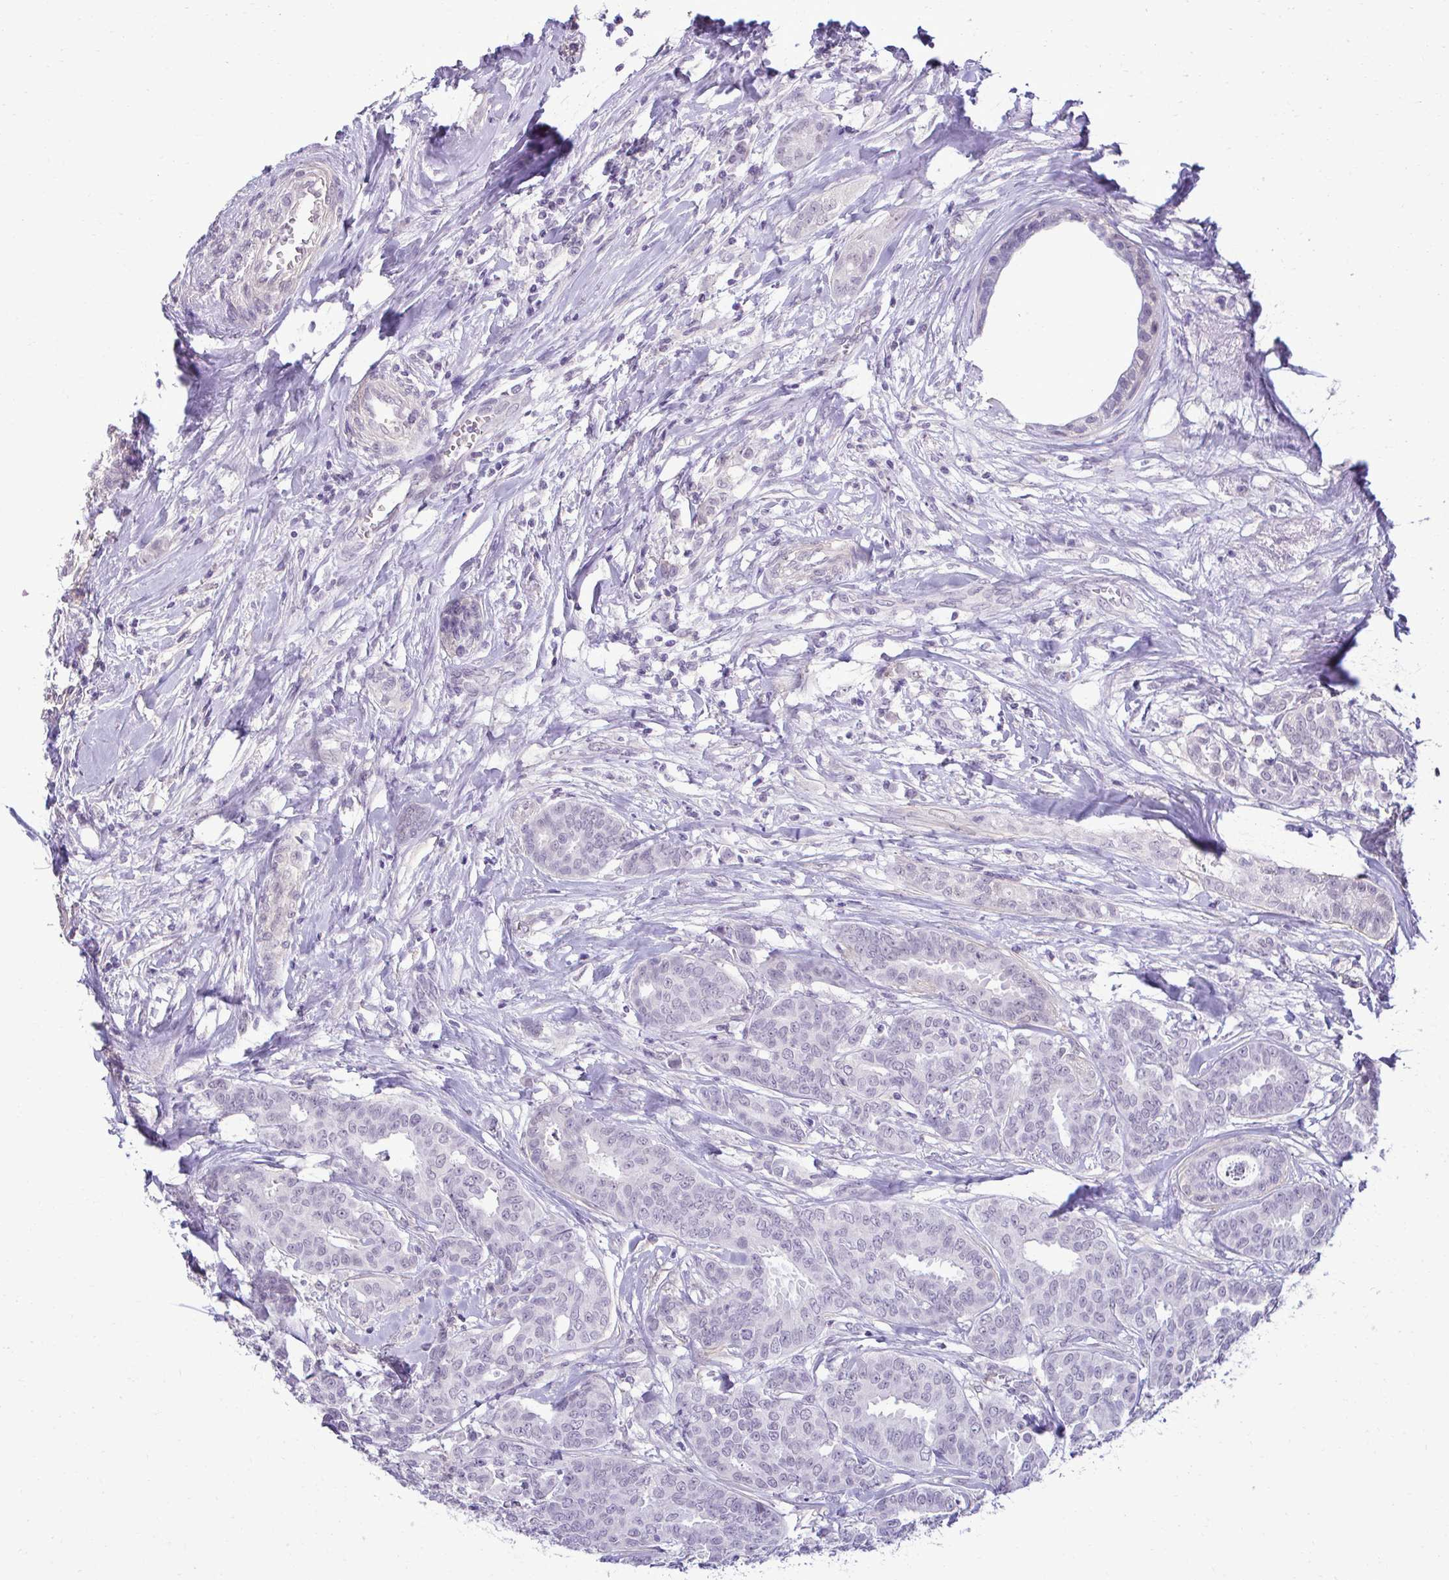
{"staining": {"intensity": "negative", "quantity": "none", "location": "none"}, "tissue": "breast cancer", "cell_type": "Tumor cells", "image_type": "cancer", "snomed": [{"axis": "morphology", "description": "Duct carcinoma"}, {"axis": "topography", "description": "Breast"}], "caption": "Human breast cancer stained for a protein using immunohistochemistry (IHC) exhibits no staining in tumor cells.", "gene": "SLC30A3", "patient": {"sex": "female", "age": 45}}